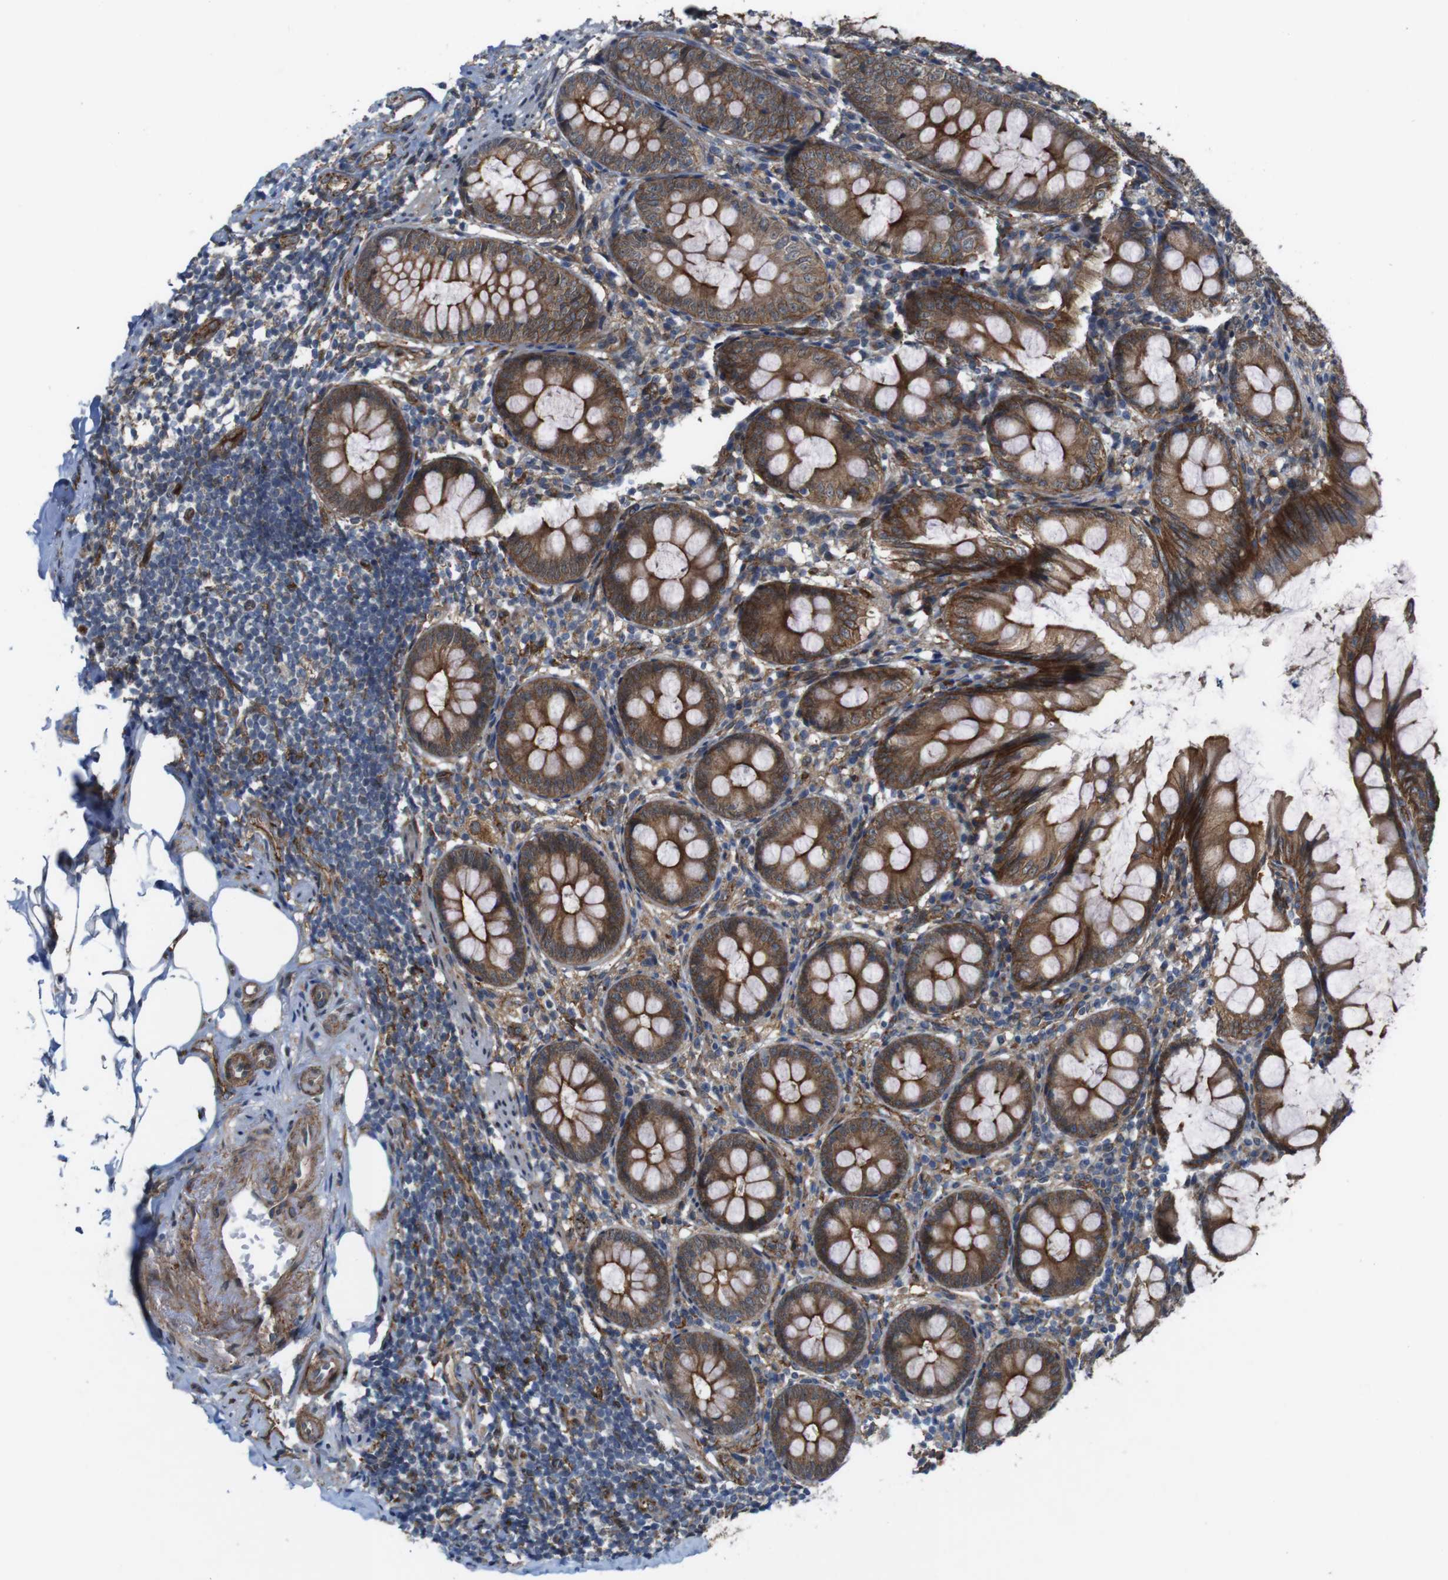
{"staining": {"intensity": "strong", "quantity": ">75%", "location": "cytoplasmic/membranous"}, "tissue": "appendix", "cell_type": "Glandular cells", "image_type": "normal", "snomed": [{"axis": "morphology", "description": "Normal tissue, NOS"}, {"axis": "topography", "description": "Appendix"}], "caption": "This is a histology image of immunohistochemistry staining of normal appendix, which shows strong expression in the cytoplasmic/membranous of glandular cells.", "gene": "PTGER4", "patient": {"sex": "female", "age": 77}}